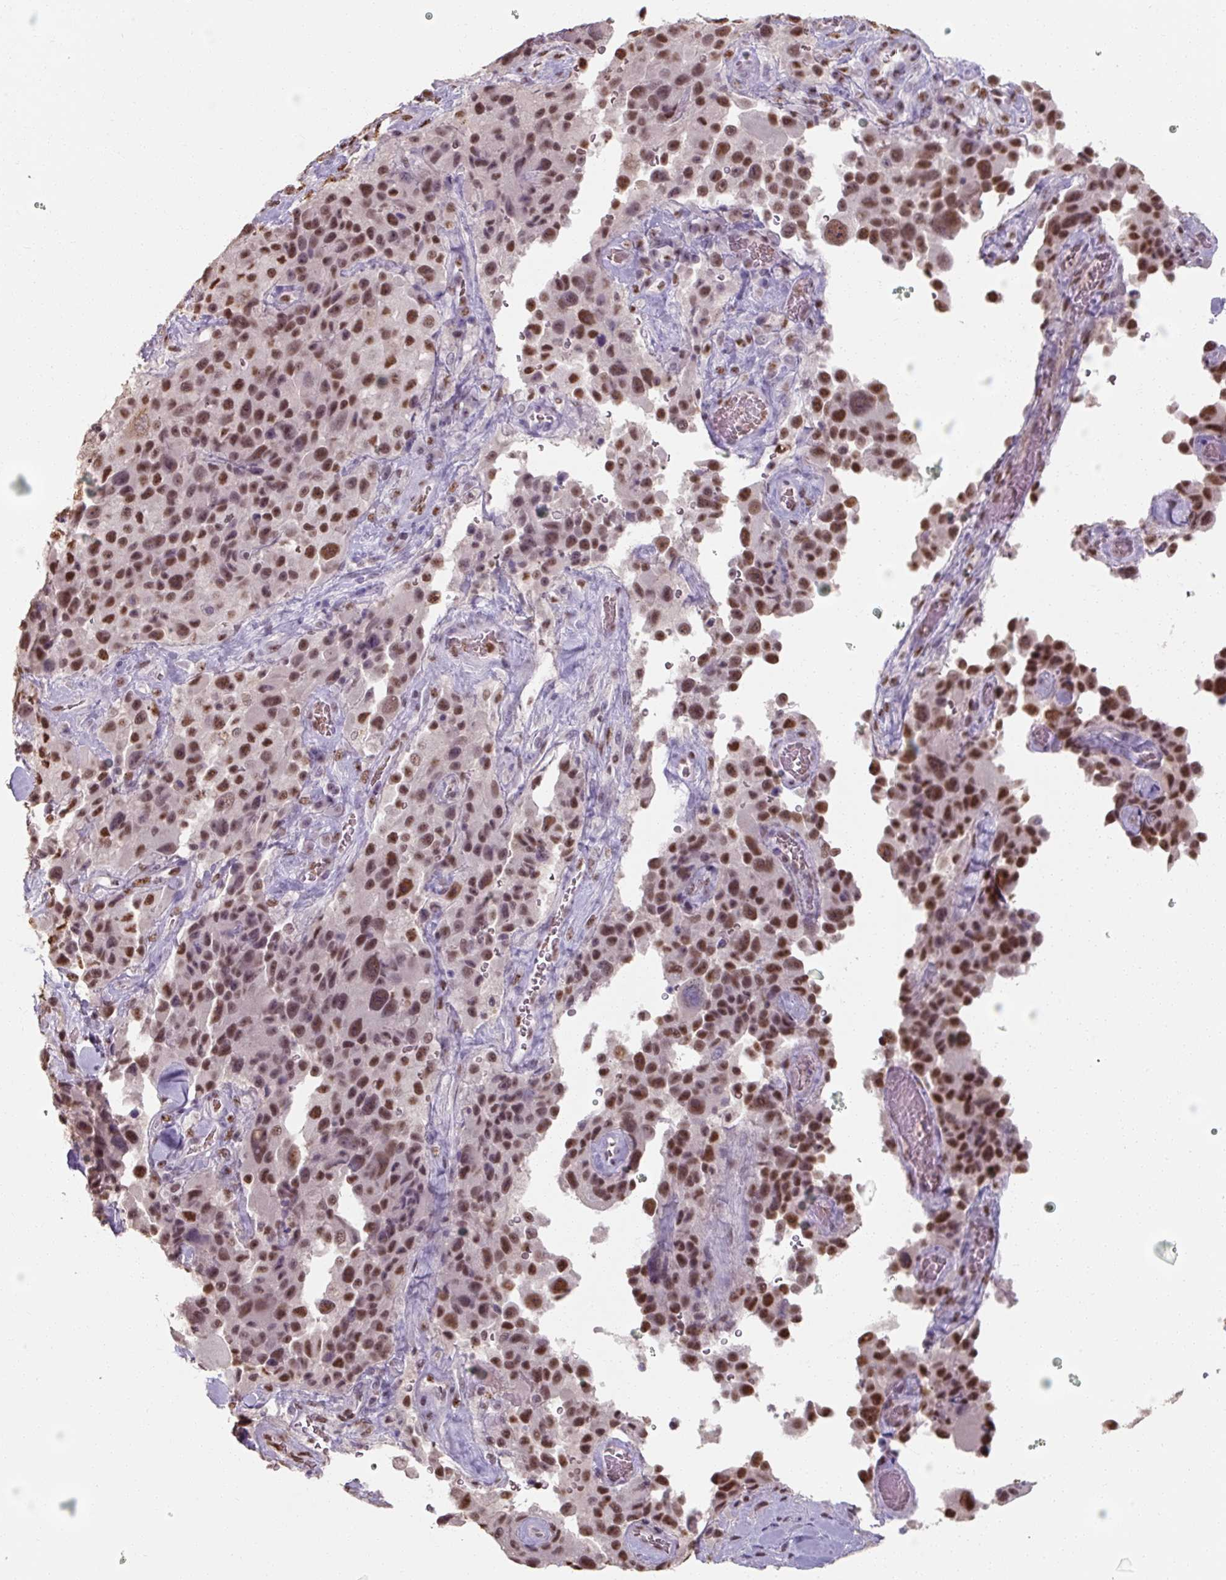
{"staining": {"intensity": "strong", "quantity": ">75%", "location": "nuclear"}, "tissue": "melanoma", "cell_type": "Tumor cells", "image_type": "cancer", "snomed": [{"axis": "morphology", "description": "Malignant melanoma, Metastatic site"}, {"axis": "topography", "description": "Lymph node"}], "caption": "Tumor cells exhibit high levels of strong nuclear expression in approximately >75% of cells in human malignant melanoma (metastatic site).", "gene": "ZFTRAF1", "patient": {"sex": "male", "age": 62}}